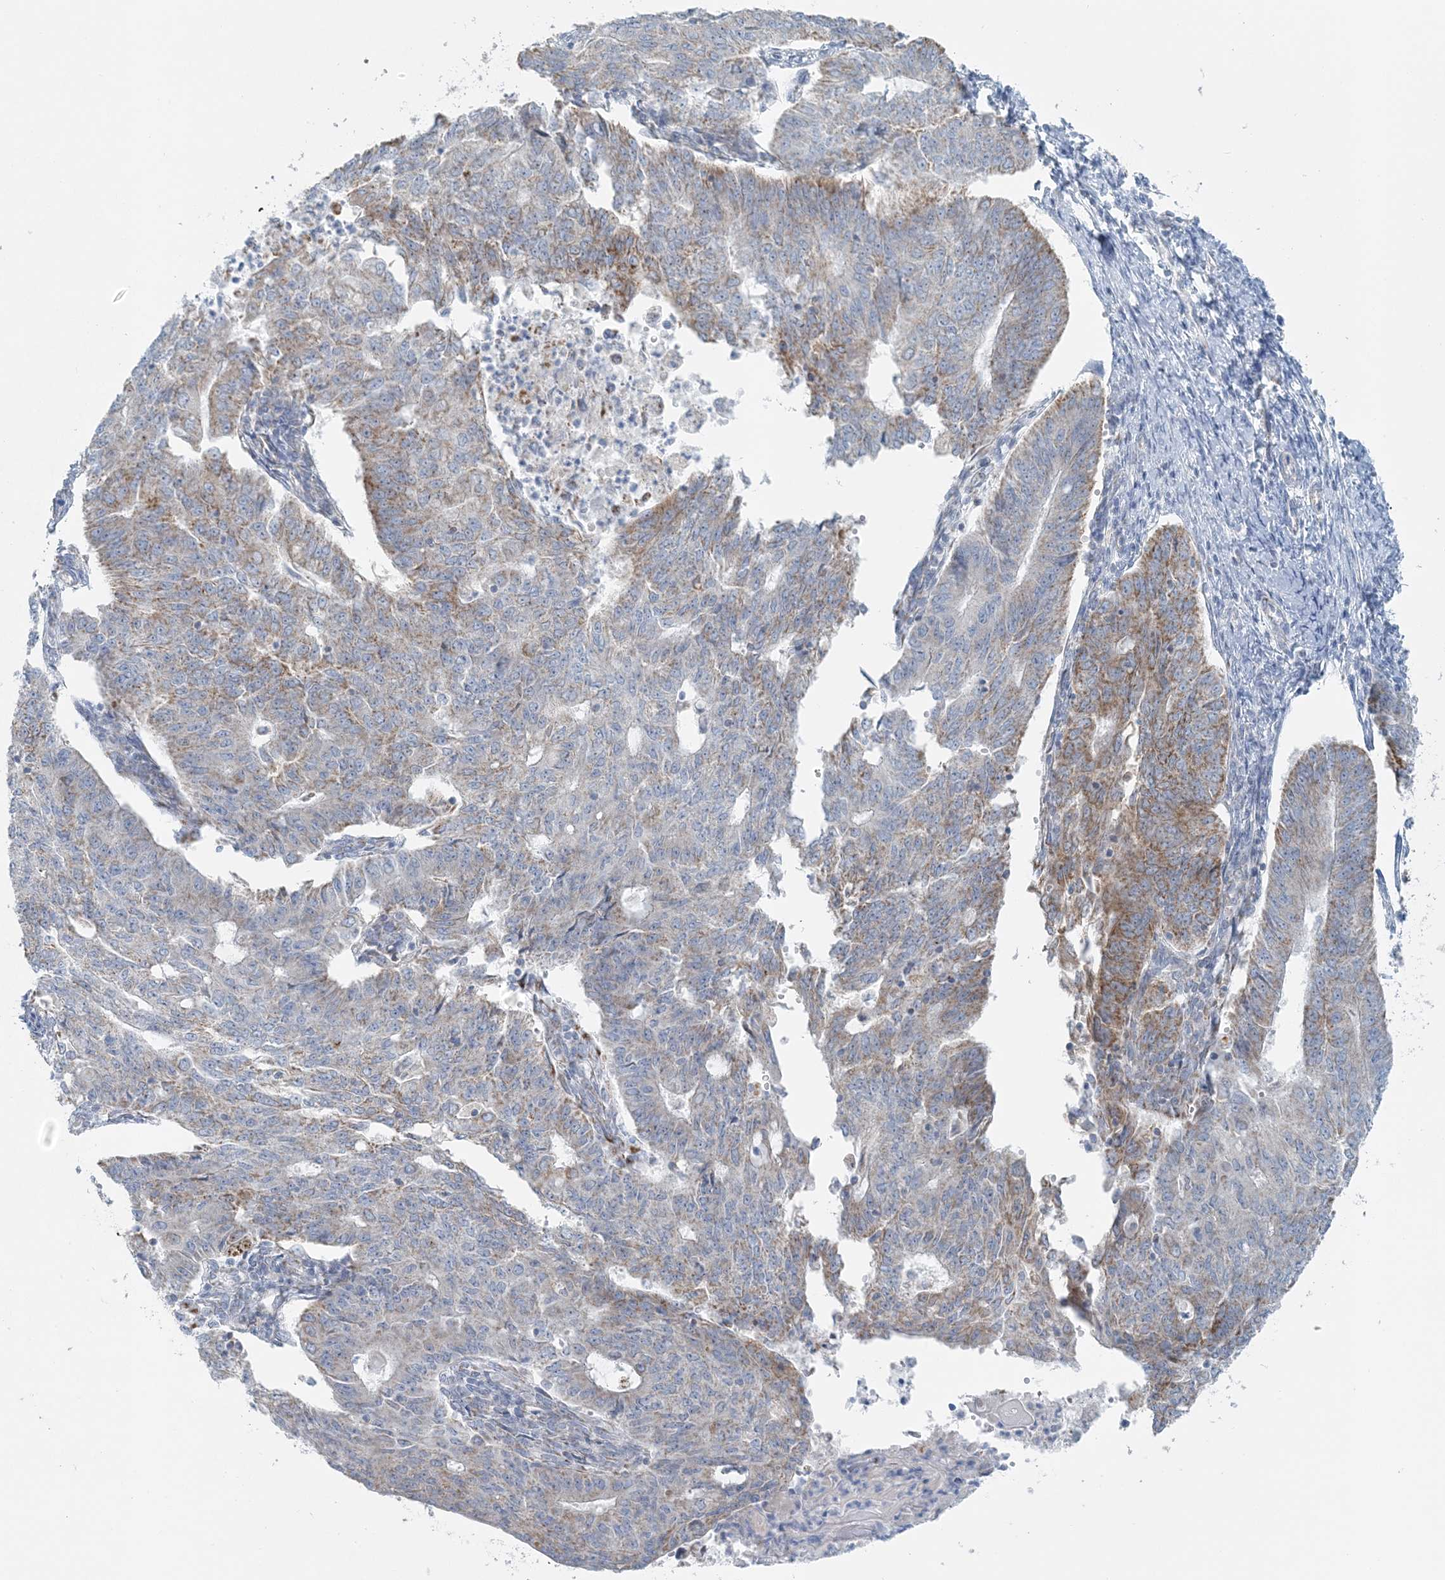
{"staining": {"intensity": "moderate", "quantity": "25%-75%", "location": "cytoplasmic/membranous"}, "tissue": "endometrial cancer", "cell_type": "Tumor cells", "image_type": "cancer", "snomed": [{"axis": "morphology", "description": "Adenocarcinoma, NOS"}, {"axis": "topography", "description": "Endometrium"}], "caption": "The immunohistochemical stain shows moderate cytoplasmic/membranous expression in tumor cells of adenocarcinoma (endometrial) tissue.", "gene": "PCCB", "patient": {"sex": "female", "age": 32}}